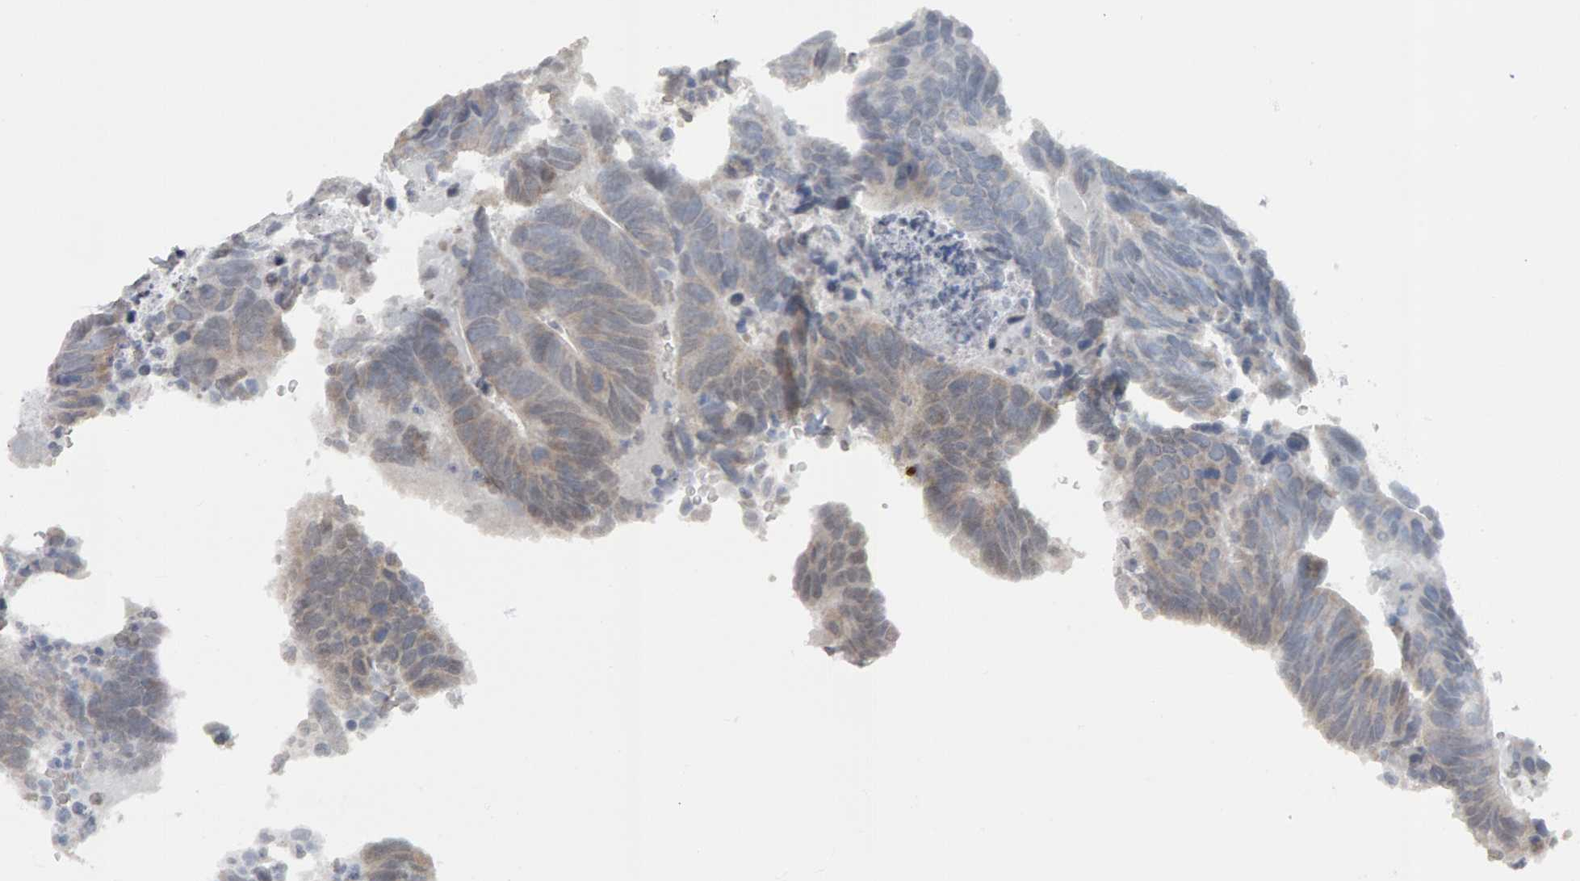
{"staining": {"intensity": "weak", "quantity": "25%-75%", "location": "cytoplasmic/membranous"}, "tissue": "colorectal cancer", "cell_type": "Tumor cells", "image_type": "cancer", "snomed": [{"axis": "morphology", "description": "Adenocarcinoma, NOS"}, {"axis": "topography", "description": "Colon"}], "caption": "The photomicrograph demonstrates a brown stain indicating the presence of a protein in the cytoplasmic/membranous of tumor cells in colorectal adenocarcinoma. The staining was performed using DAB (3,3'-diaminobenzidine) to visualize the protein expression in brown, while the nuclei were stained in blue with hematoxylin (Magnification: 20x).", "gene": "AFF4", "patient": {"sex": "male", "age": 56}}